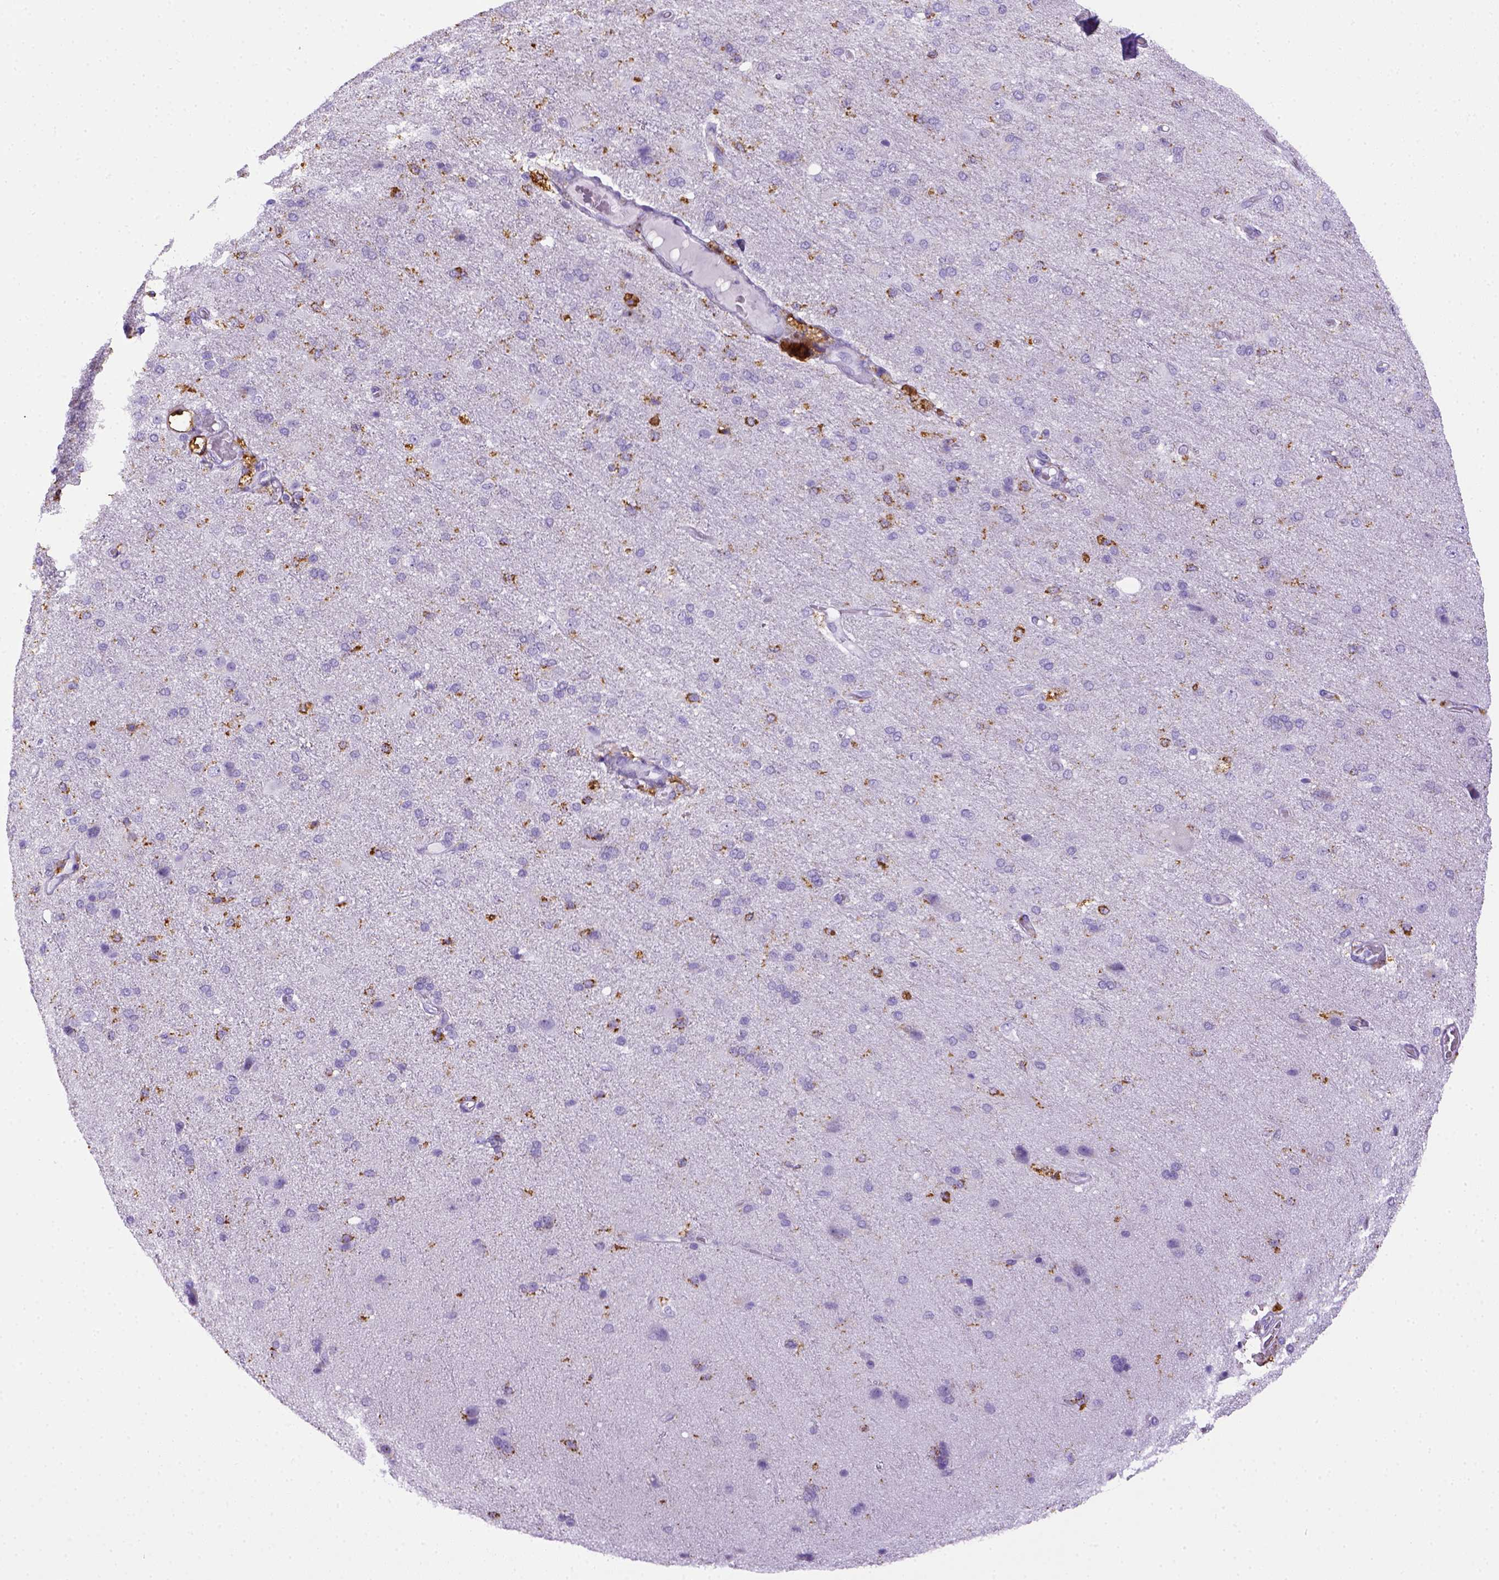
{"staining": {"intensity": "negative", "quantity": "none", "location": "none"}, "tissue": "cerebral cortex", "cell_type": "Endothelial cells", "image_type": "normal", "snomed": [{"axis": "morphology", "description": "Normal tissue, NOS"}, {"axis": "morphology", "description": "Glioma, malignant, High grade"}, {"axis": "topography", "description": "Cerebral cortex"}], "caption": "Immunohistochemistry (IHC) of unremarkable cerebral cortex exhibits no positivity in endothelial cells.", "gene": "CD68", "patient": {"sex": "male", "age": 77}}